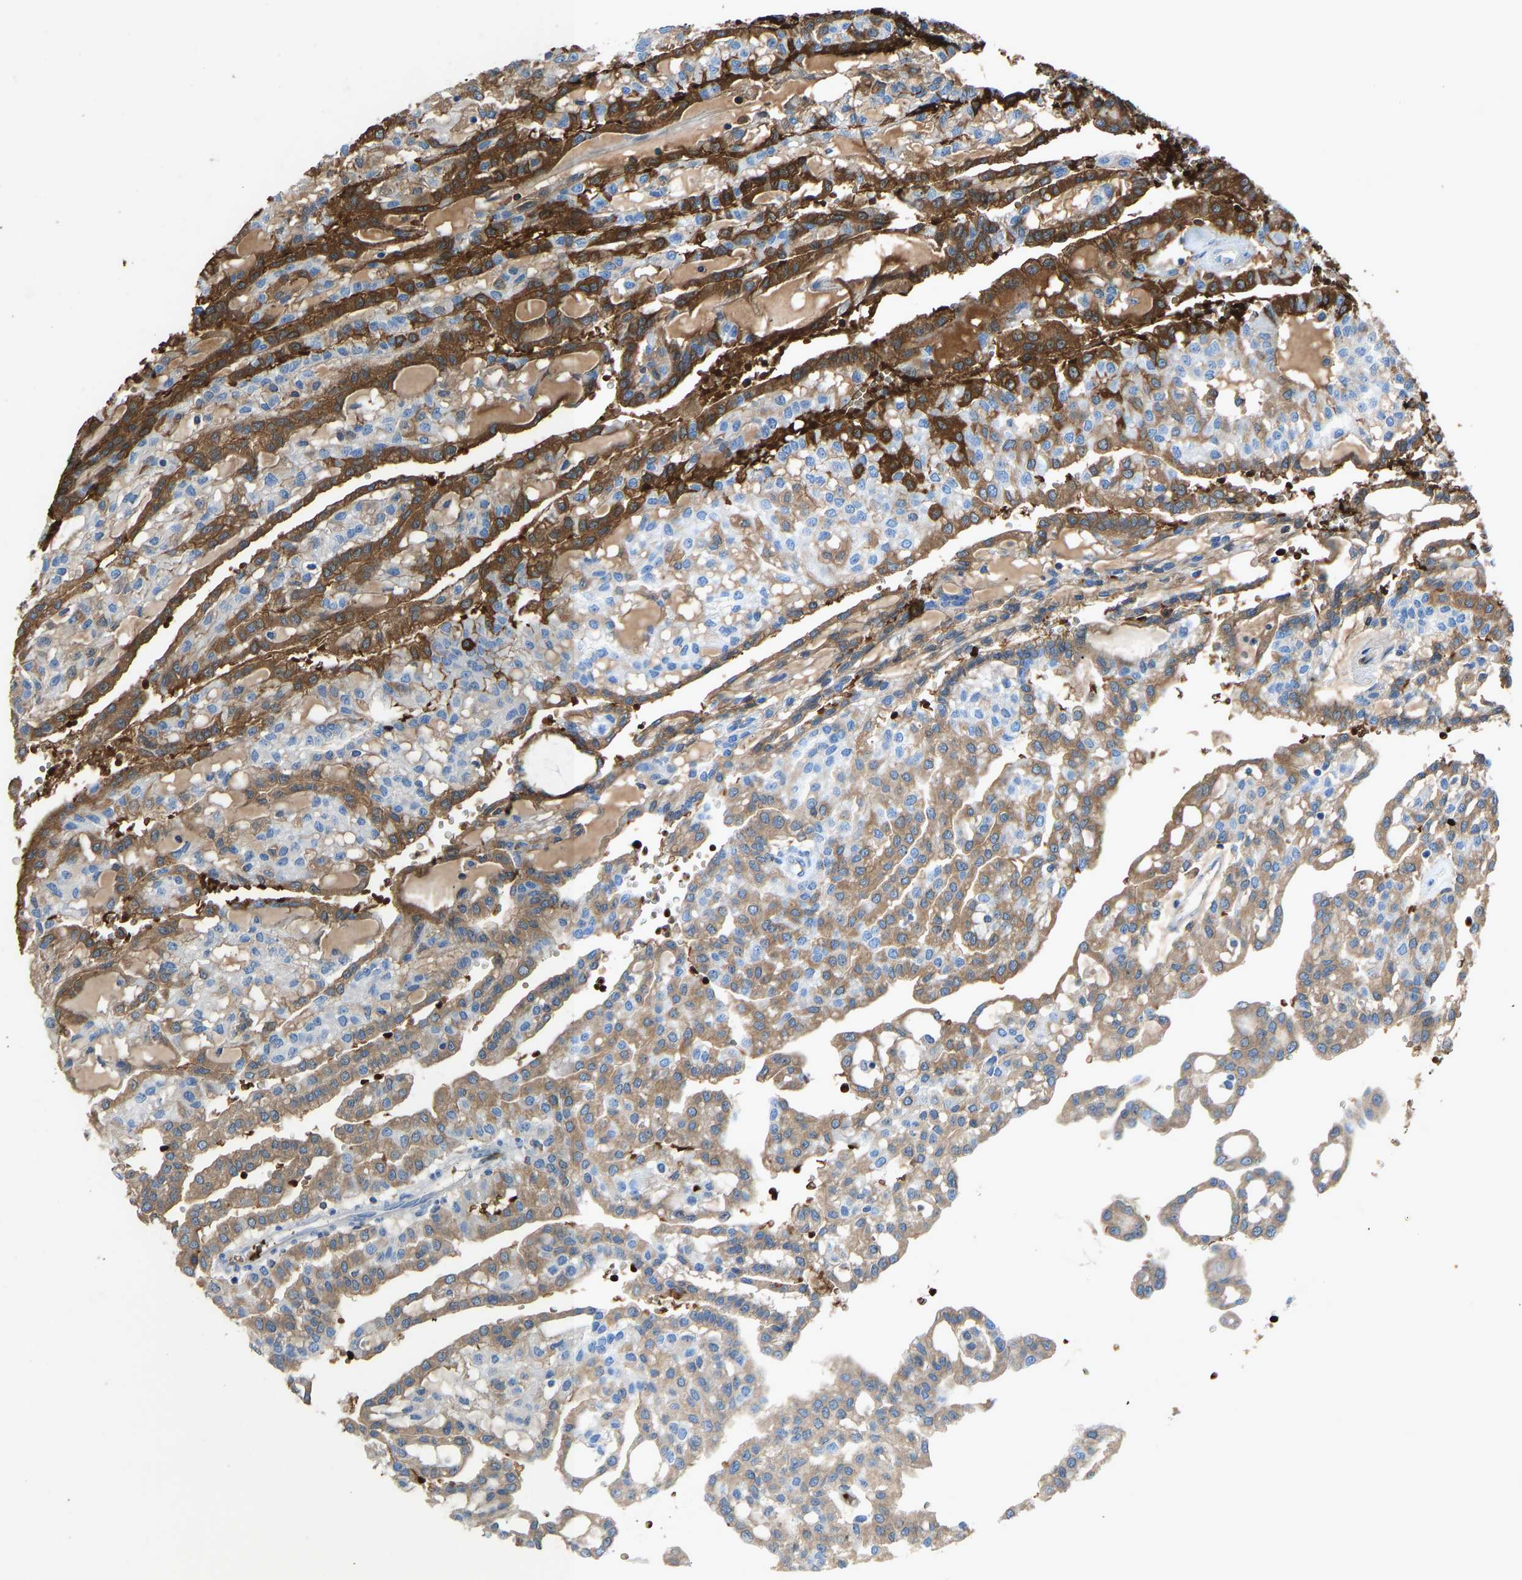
{"staining": {"intensity": "moderate", "quantity": "25%-75%", "location": "cytoplasmic/membranous"}, "tissue": "renal cancer", "cell_type": "Tumor cells", "image_type": "cancer", "snomed": [{"axis": "morphology", "description": "Adenocarcinoma, NOS"}, {"axis": "topography", "description": "Kidney"}], "caption": "Immunohistochemical staining of renal adenocarcinoma reveals moderate cytoplasmic/membranous protein positivity in about 25%-75% of tumor cells.", "gene": "PIGS", "patient": {"sex": "male", "age": 63}}